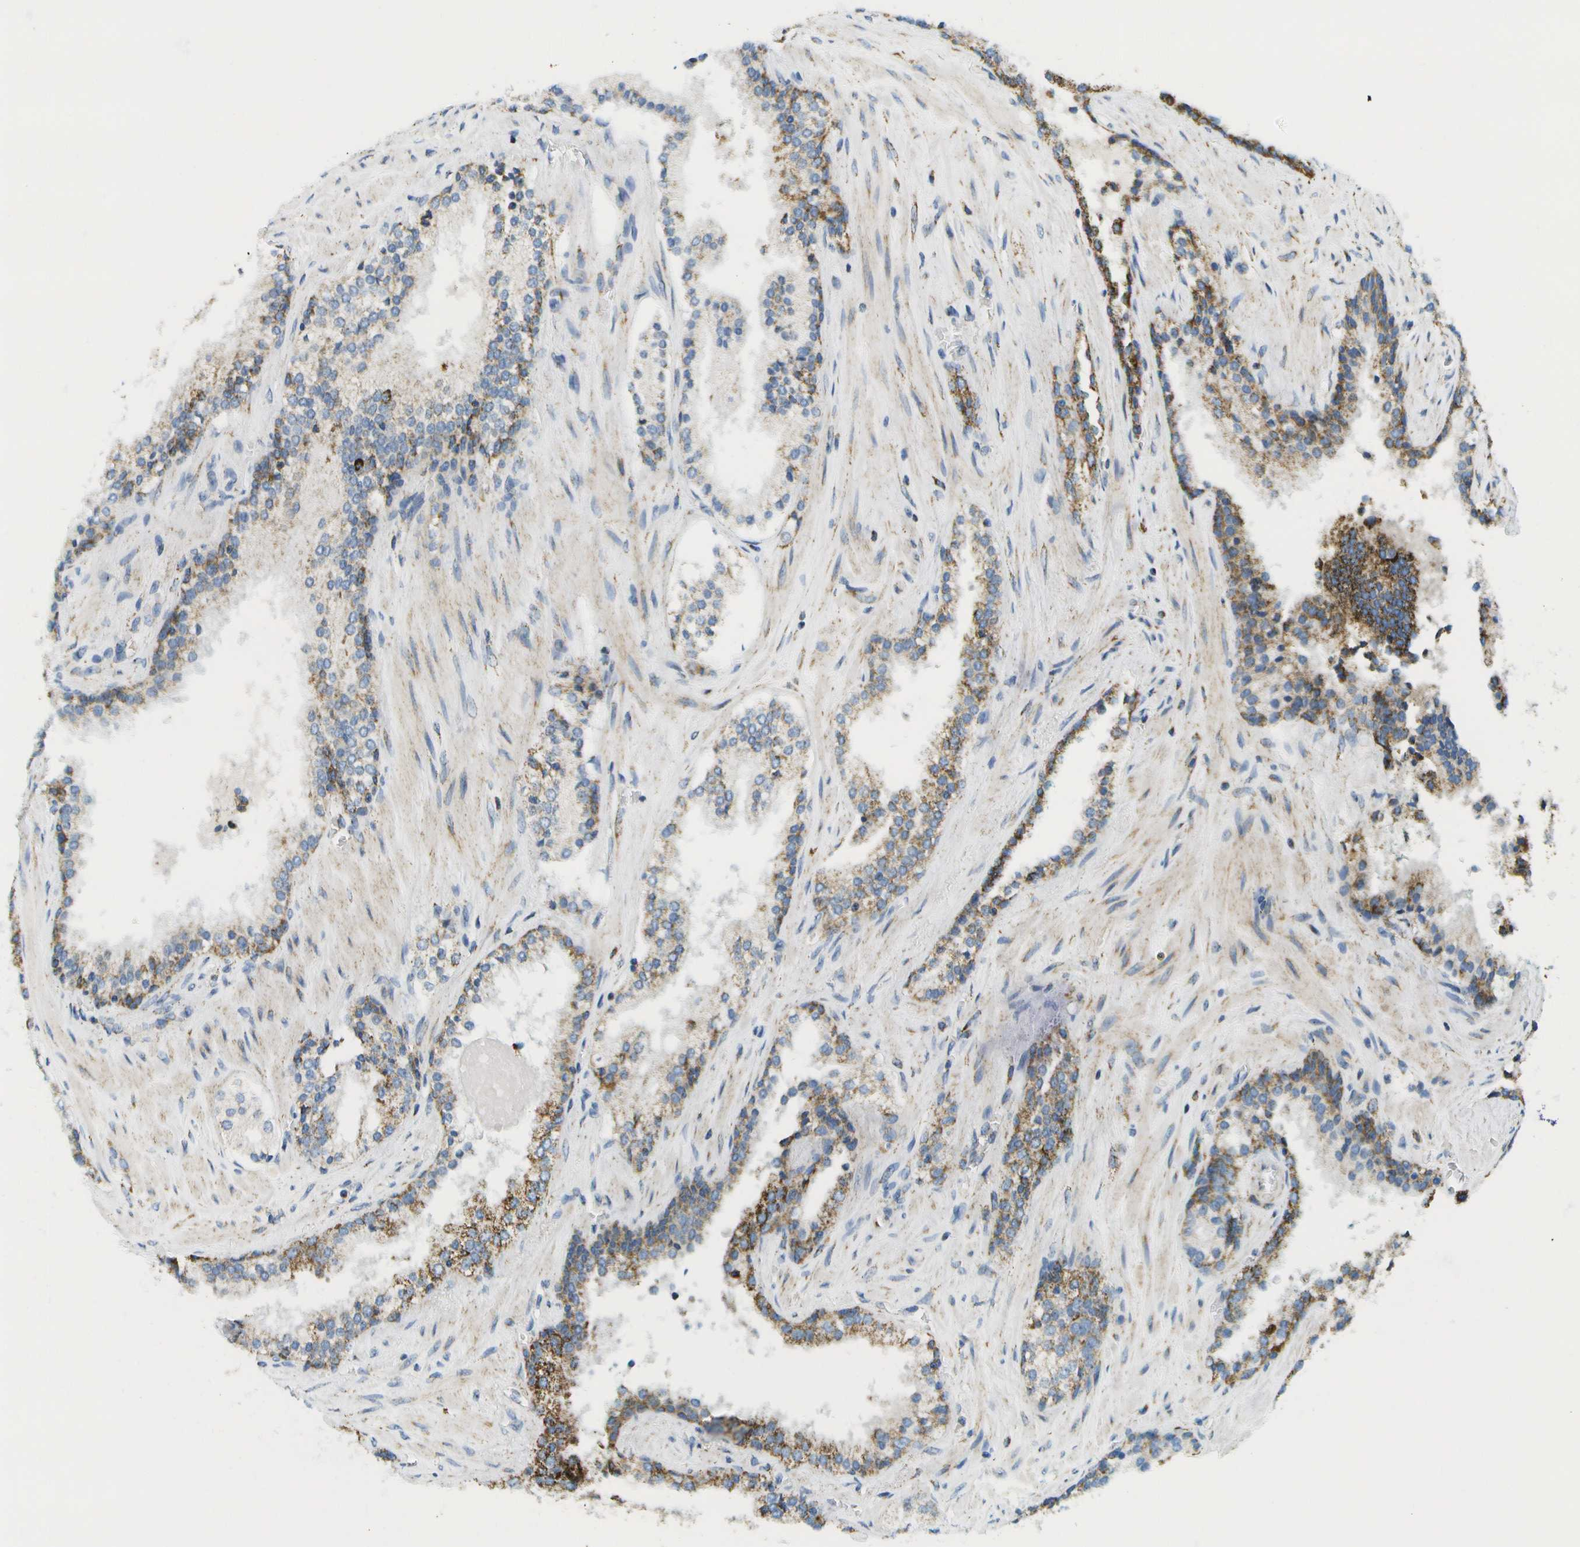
{"staining": {"intensity": "moderate", "quantity": ">75%", "location": "cytoplasmic/membranous"}, "tissue": "prostate cancer", "cell_type": "Tumor cells", "image_type": "cancer", "snomed": [{"axis": "morphology", "description": "Adenocarcinoma, High grade"}, {"axis": "topography", "description": "Prostate"}], "caption": "A brown stain shows moderate cytoplasmic/membranous staining of a protein in human high-grade adenocarcinoma (prostate) tumor cells.", "gene": "HLCS", "patient": {"sex": "male", "age": 71}}